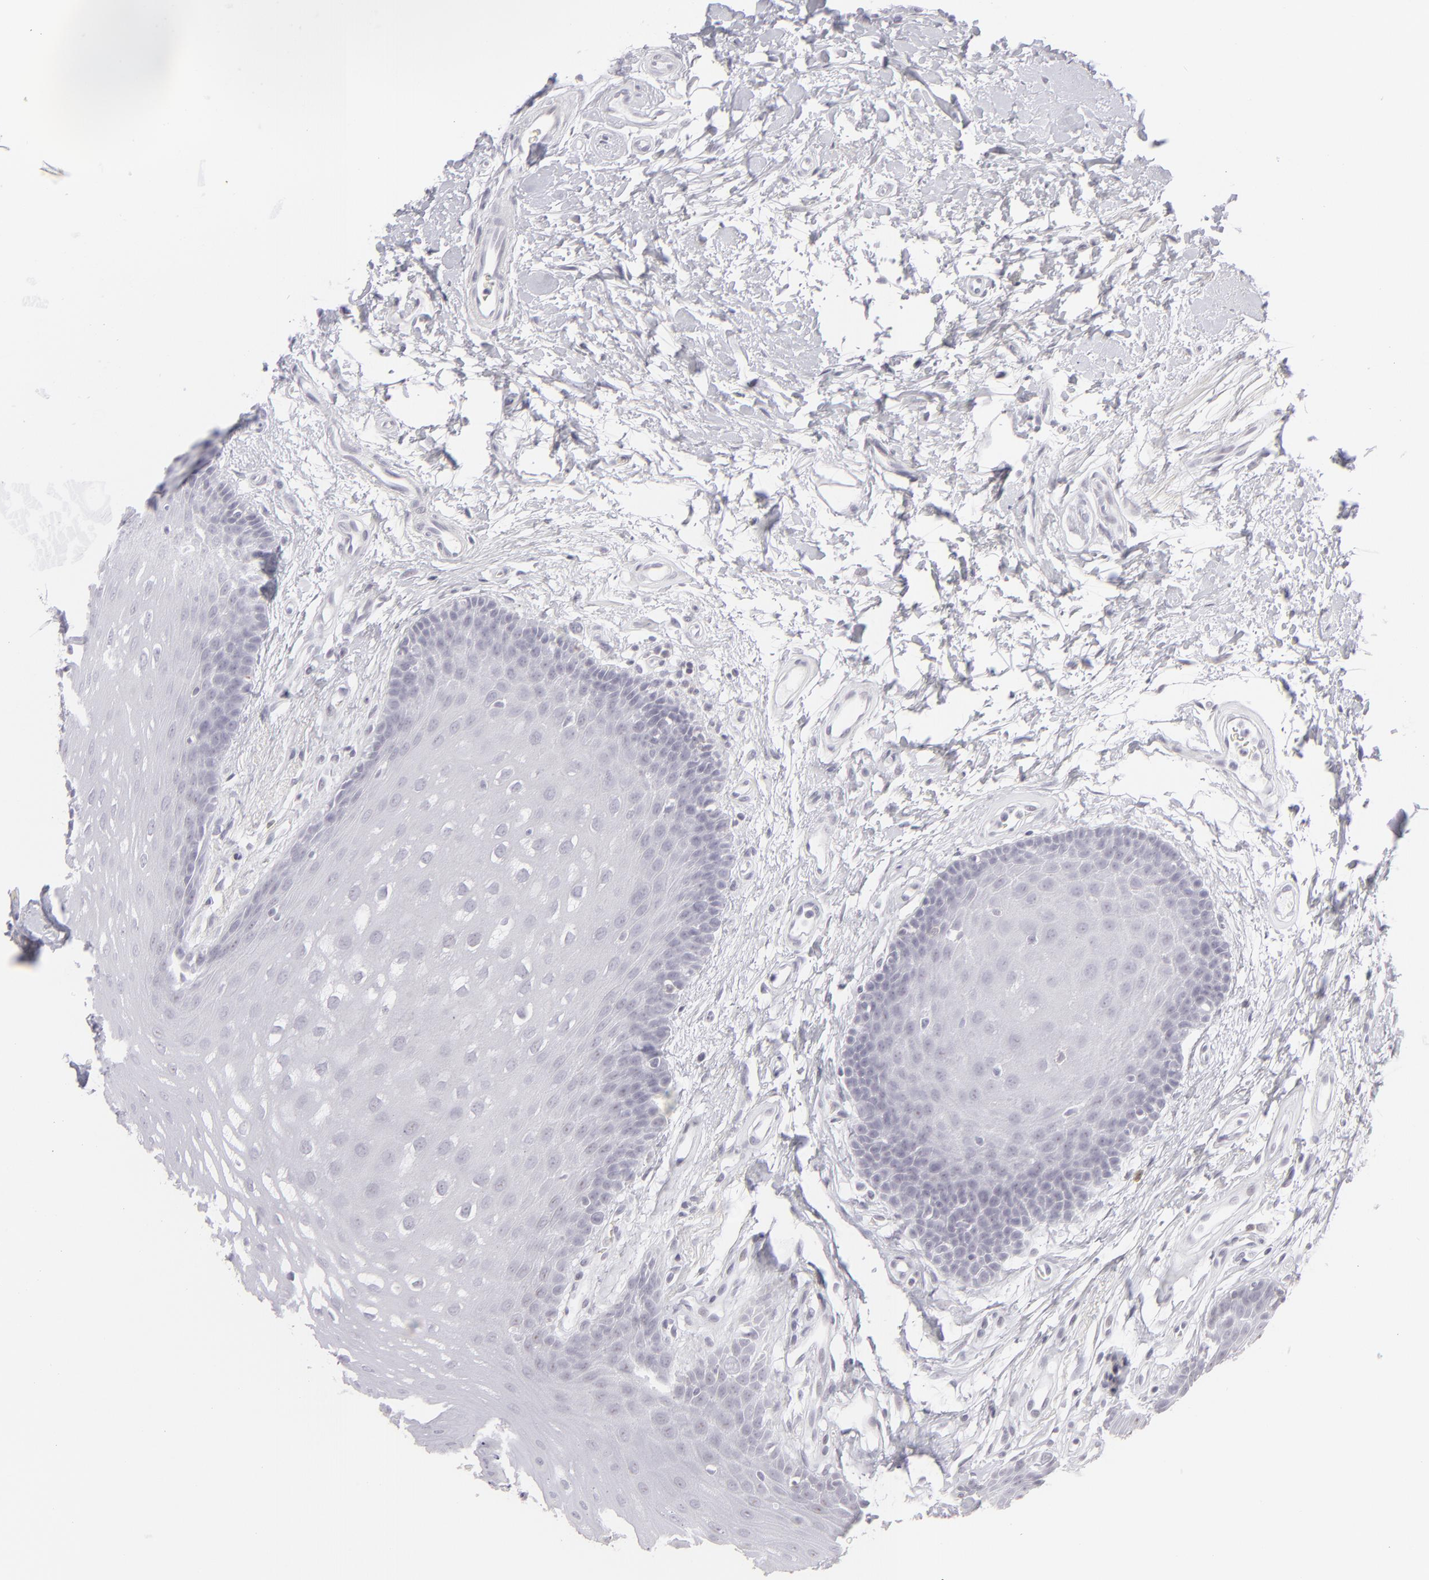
{"staining": {"intensity": "negative", "quantity": "none", "location": "none"}, "tissue": "oral mucosa", "cell_type": "Squamous epithelial cells", "image_type": "normal", "snomed": [{"axis": "morphology", "description": "Normal tissue, NOS"}, {"axis": "topography", "description": "Oral tissue"}], "caption": "The IHC image has no significant staining in squamous epithelial cells of oral mucosa. Nuclei are stained in blue.", "gene": "CD7", "patient": {"sex": "male", "age": 62}}